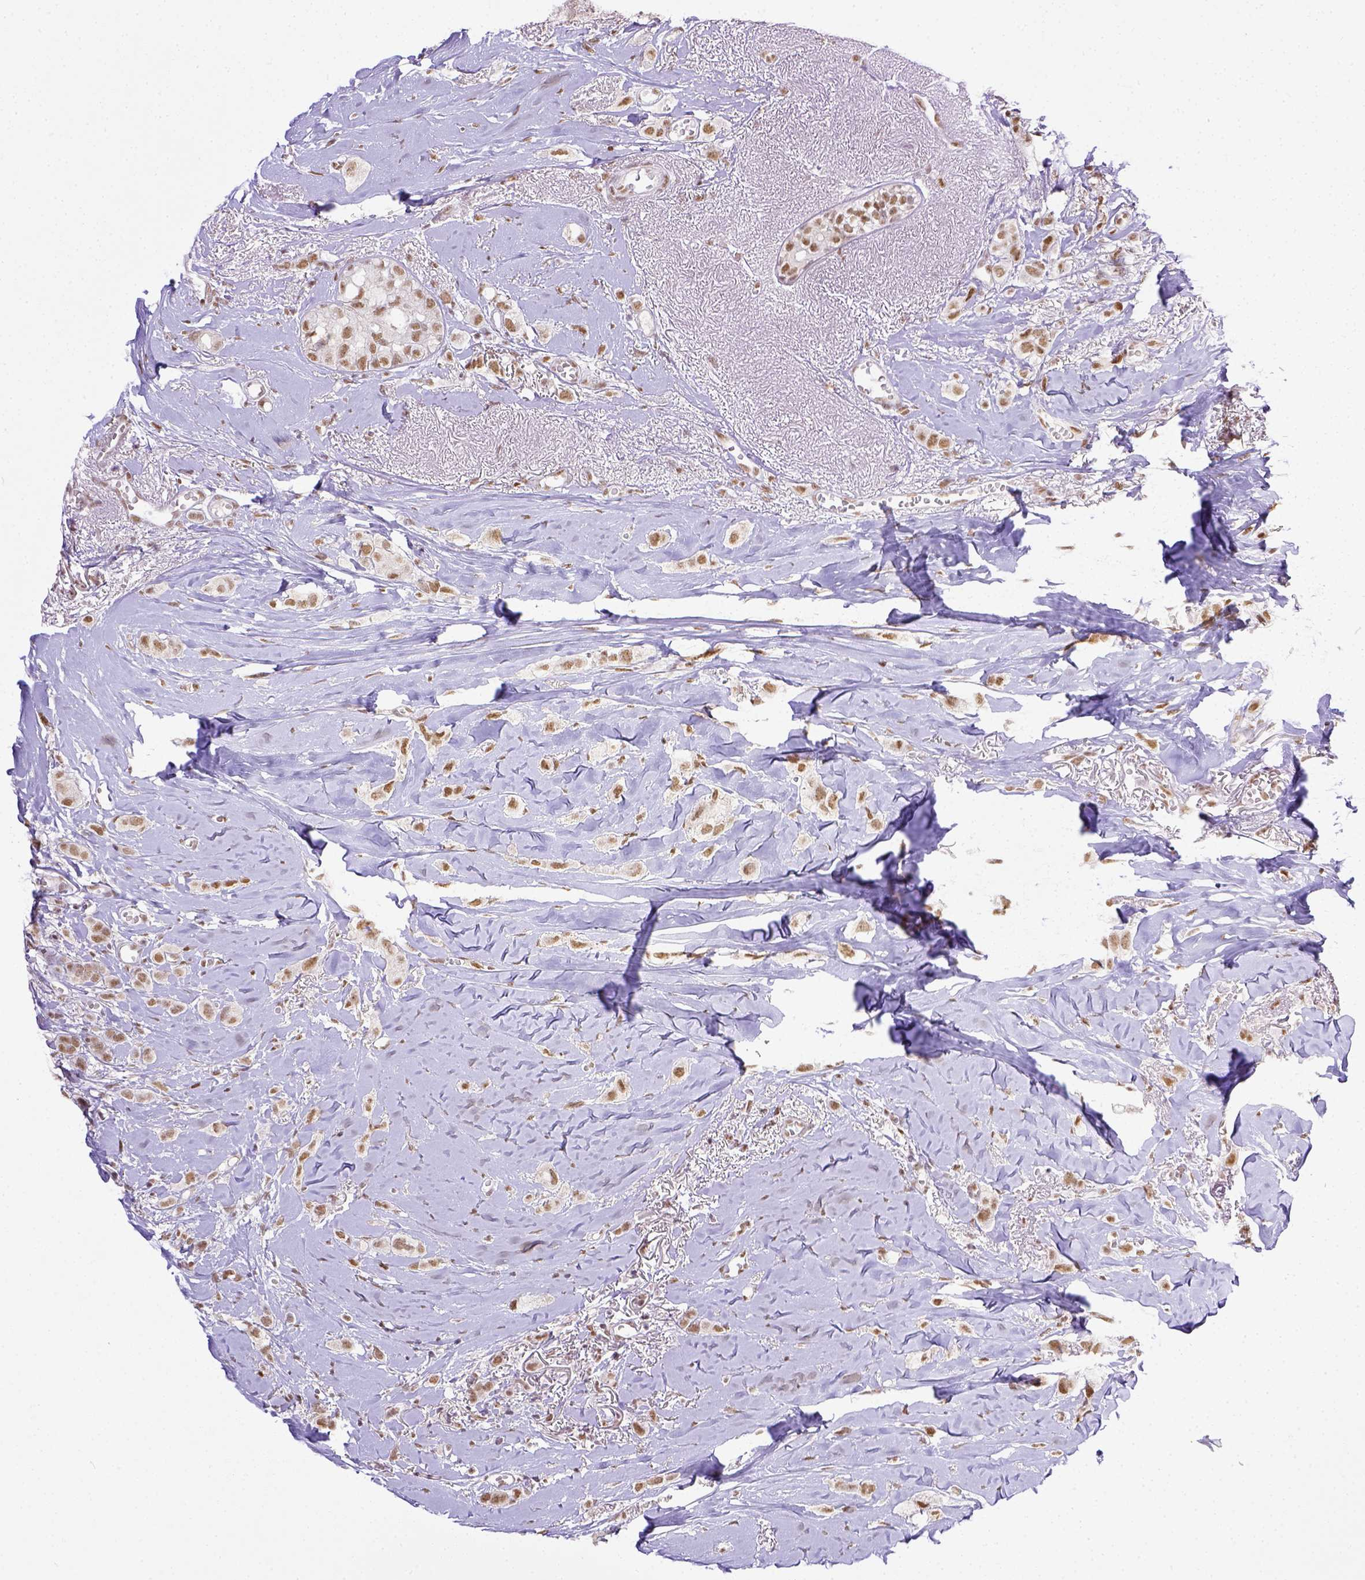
{"staining": {"intensity": "moderate", "quantity": ">75%", "location": "nuclear"}, "tissue": "breast cancer", "cell_type": "Tumor cells", "image_type": "cancer", "snomed": [{"axis": "morphology", "description": "Duct carcinoma"}, {"axis": "topography", "description": "Breast"}], "caption": "This histopathology image displays IHC staining of breast cancer (infiltrating ductal carcinoma), with medium moderate nuclear positivity in about >75% of tumor cells.", "gene": "ERCC1", "patient": {"sex": "female", "age": 85}}